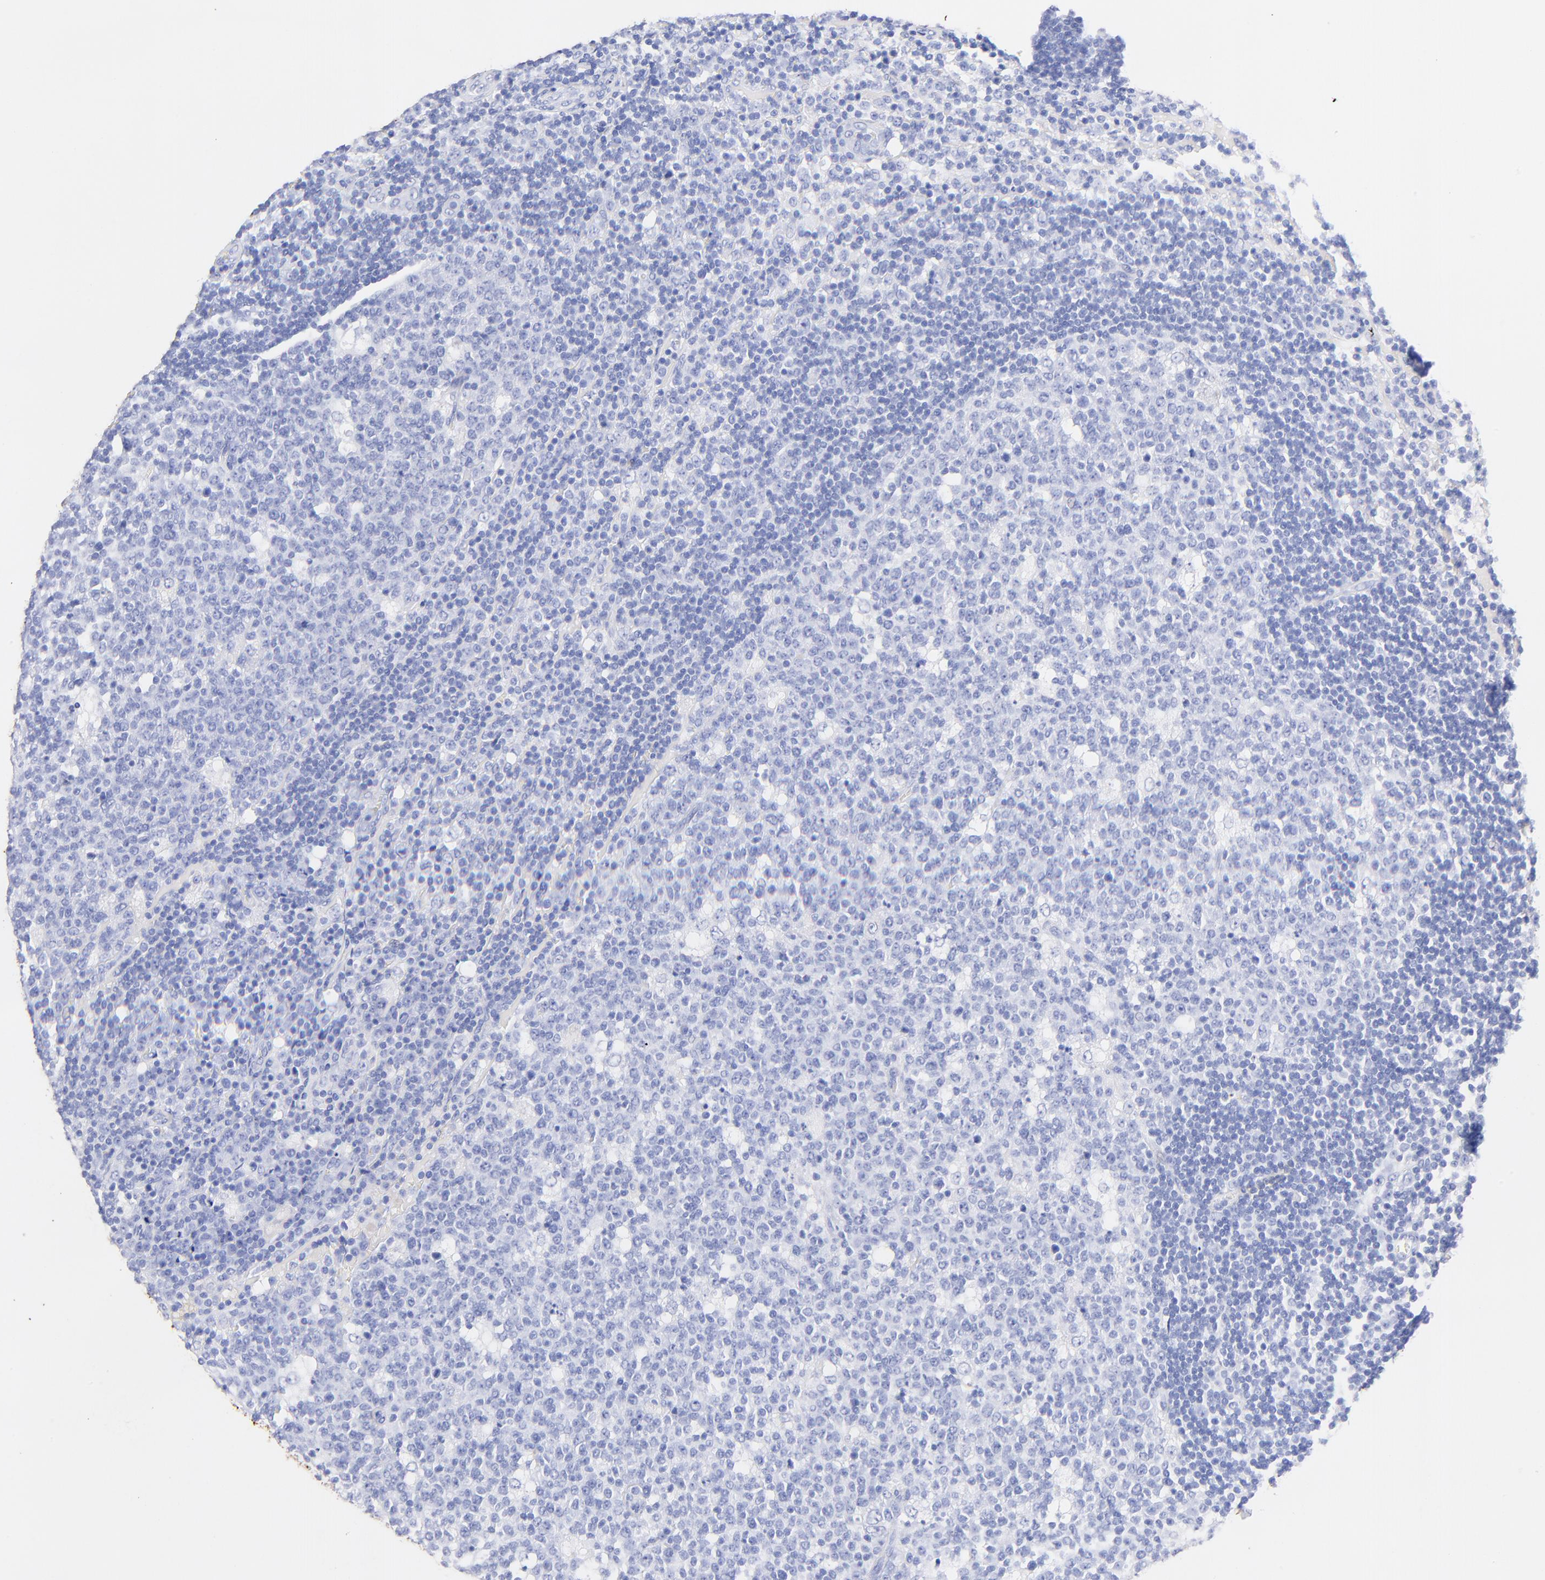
{"staining": {"intensity": "negative", "quantity": "none", "location": "none"}, "tissue": "lymph node", "cell_type": "Germinal center cells", "image_type": "normal", "snomed": [{"axis": "morphology", "description": "Normal tissue, NOS"}, {"axis": "topography", "description": "Lymph node"}, {"axis": "topography", "description": "Salivary gland"}], "caption": "IHC image of unremarkable lymph node: human lymph node stained with DAB (3,3'-diaminobenzidine) displays no significant protein positivity in germinal center cells.", "gene": "KRT19", "patient": {"sex": "male", "age": 8}}